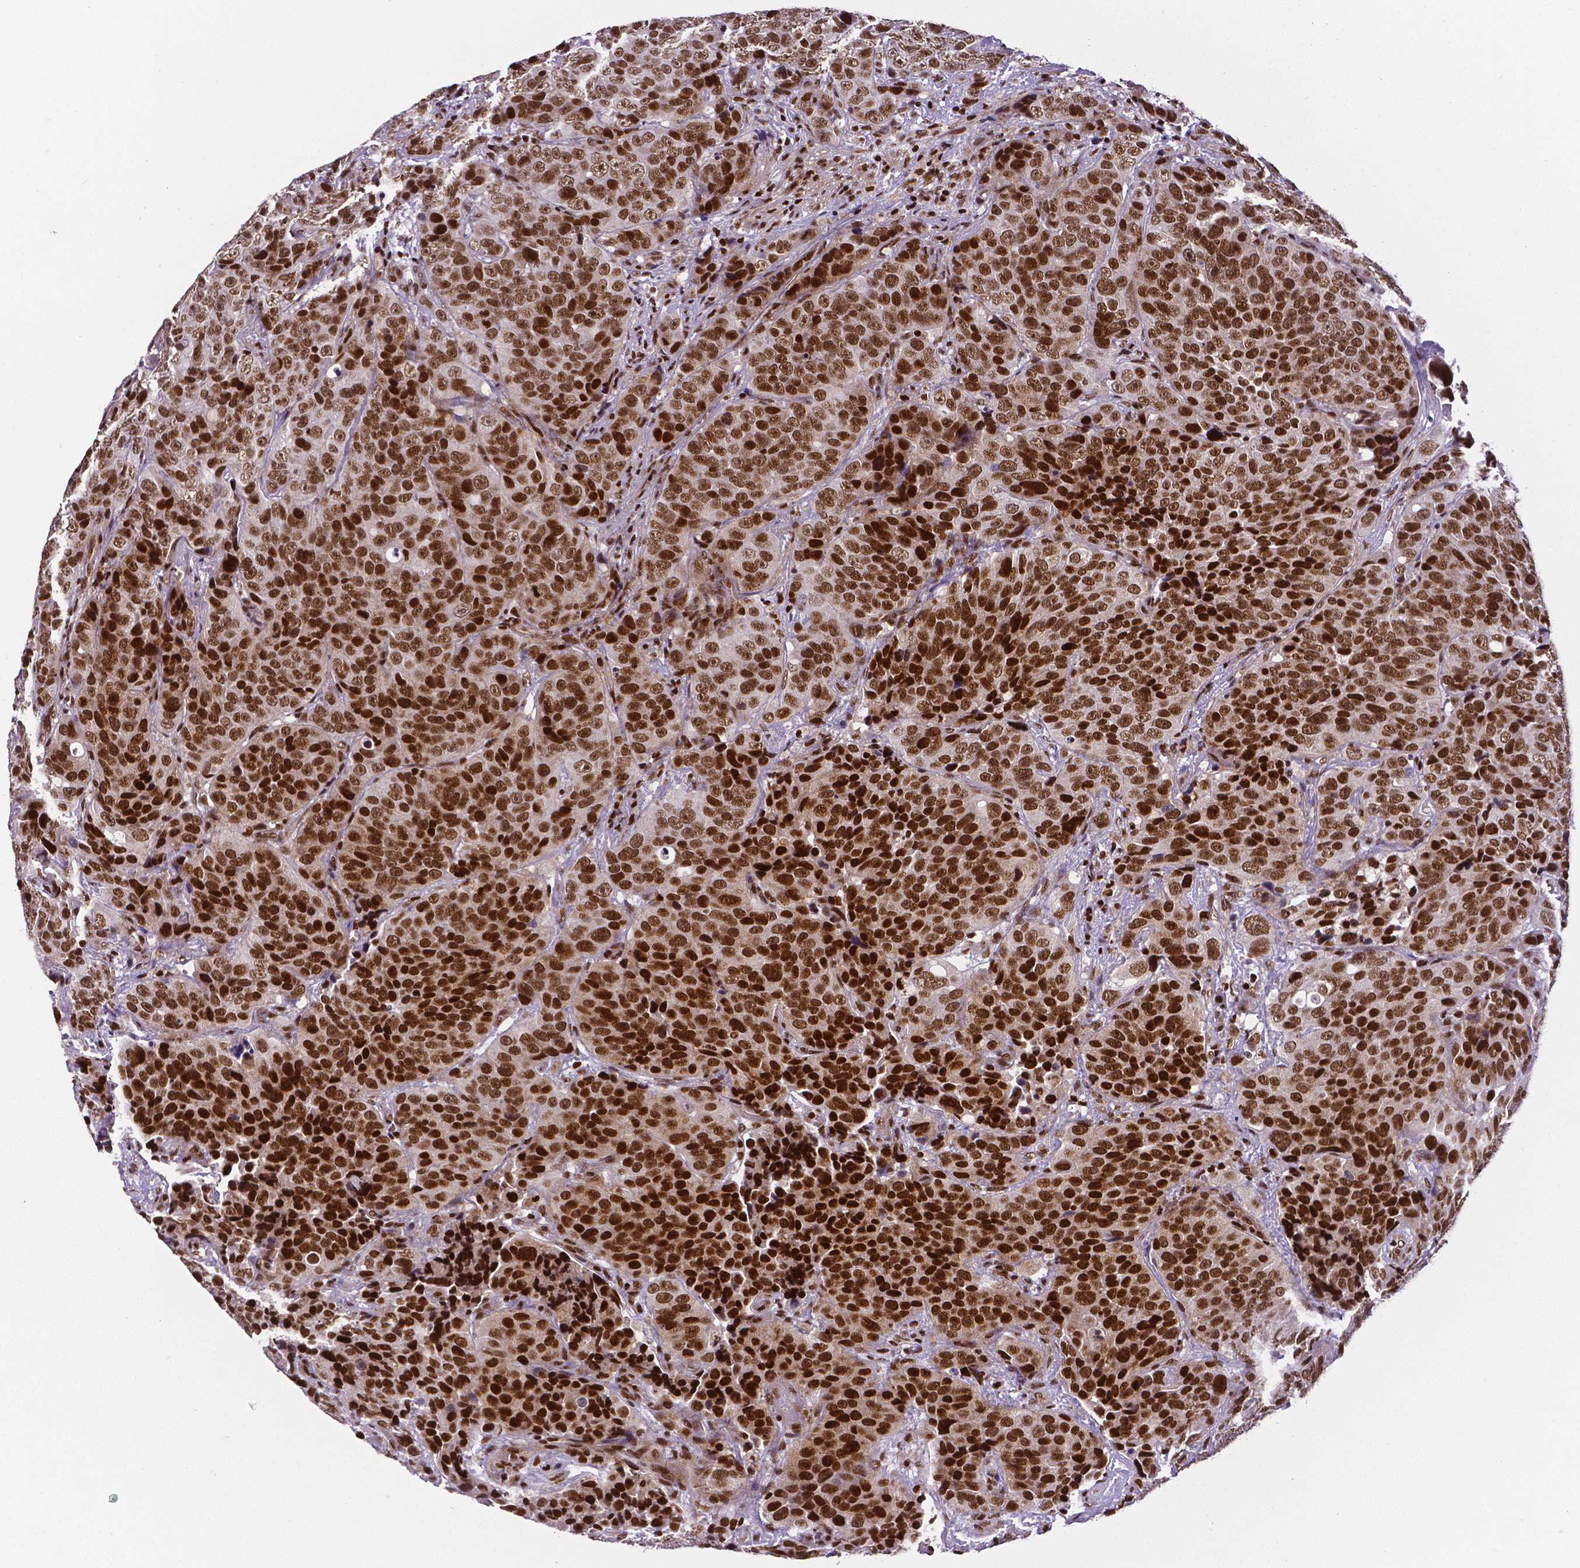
{"staining": {"intensity": "strong", "quantity": ">75%", "location": "nuclear"}, "tissue": "urothelial cancer", "cell_type": "Tumor cells", "image_type": "cancer", "snomed": [{"axis": "morphology", "description": "Urothelial carcinoma, NOS"}, {"axis": "topography", "description": "Urinary bladder"}], "caption": "Protein analysis of urothelial cancer tissue shows strong nuclear staining in approximately >75% of tumor cells. The protein is stained brown, and the nuclei are stained in blue (DAB IHC with brightfield microscopy, high magnification).", "gene": "CTCF", "patient": {"sex": "male", "age": 52}}